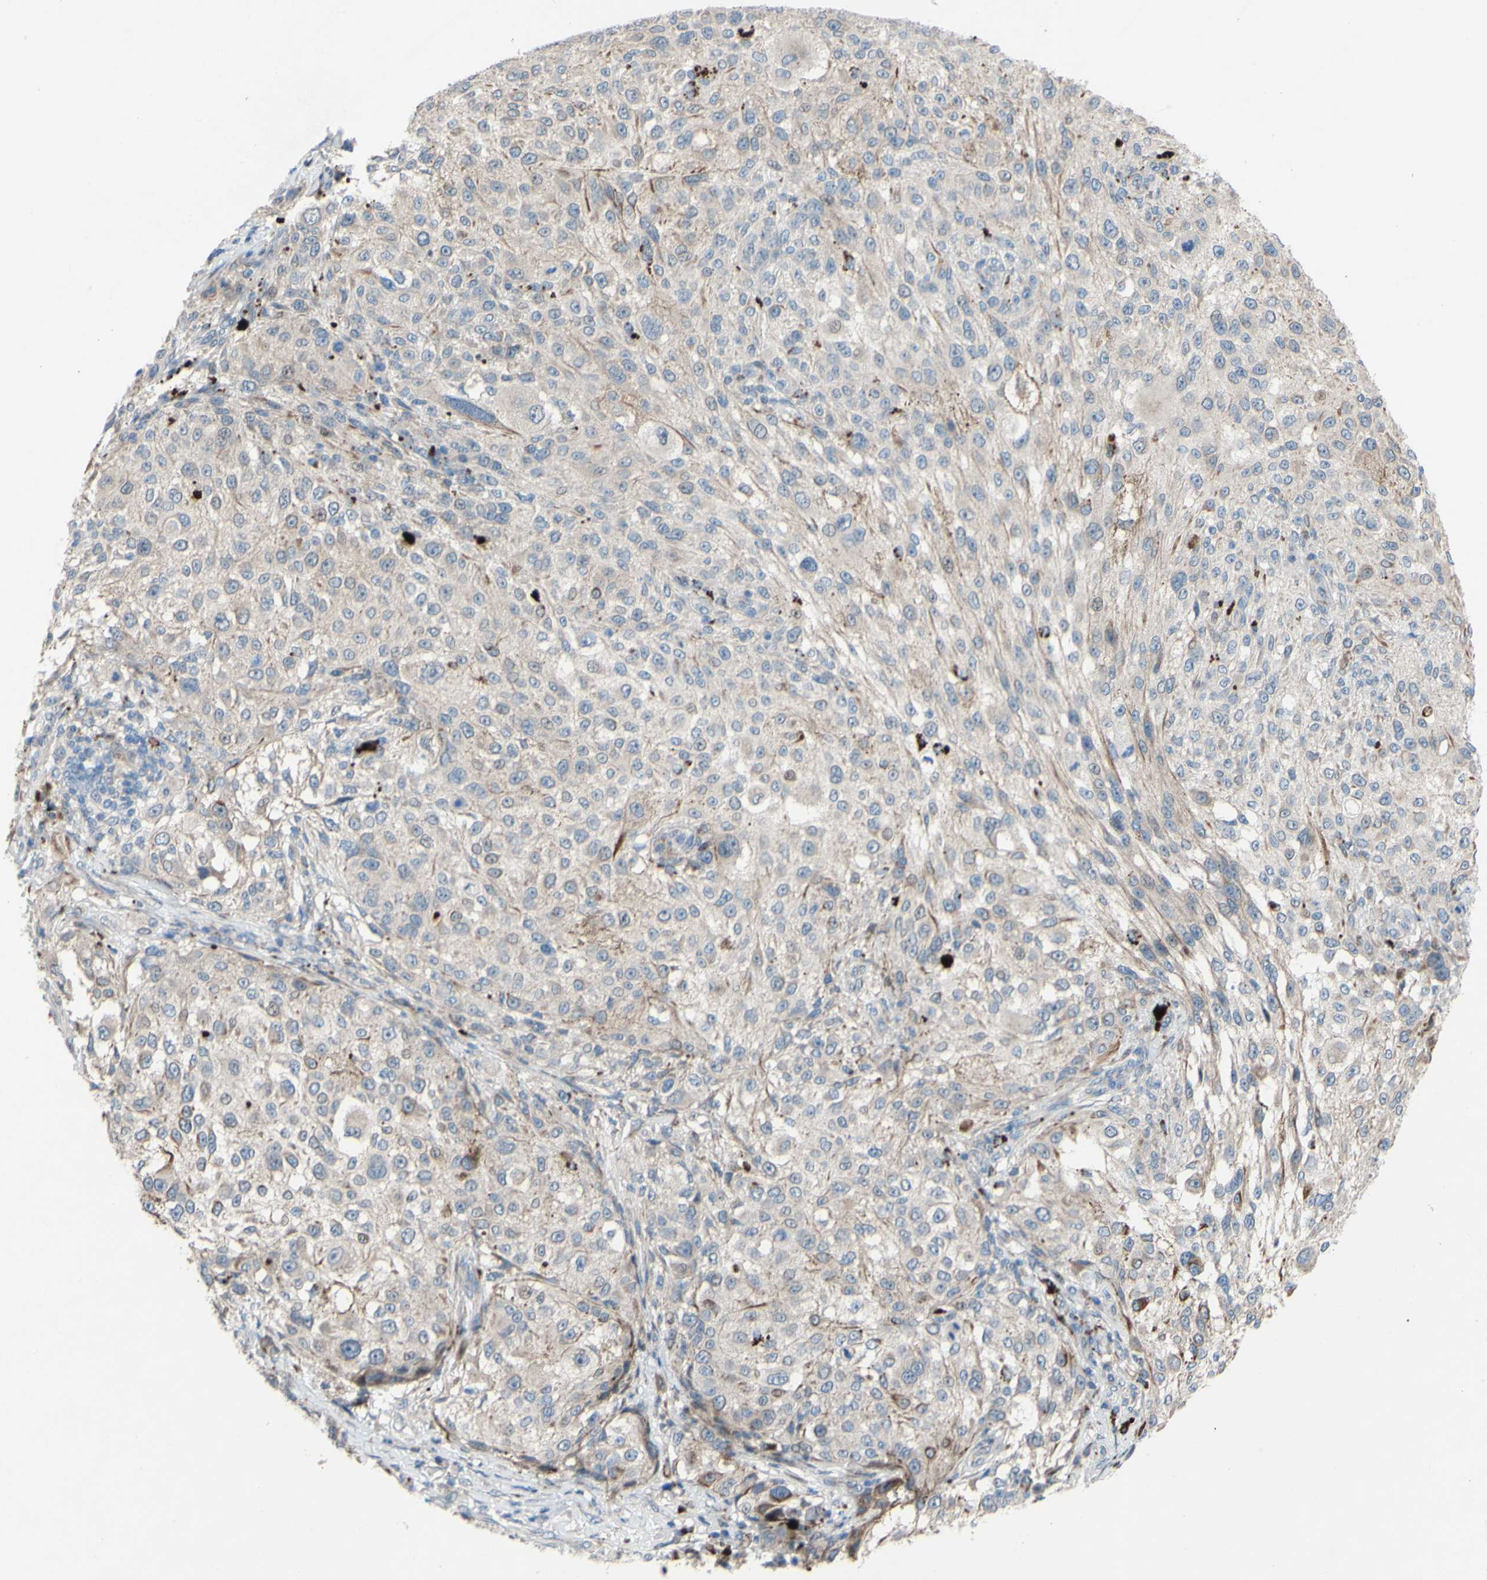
{"staining": {"intensity": "negative", "quantity": "none", "location": "none"}, "tissue": "melanoma", "cell_type": "Tumor cells", "image_type": "cancer", "snomed": [{"axis": "morphology", "description": "Necrosis, NOS"}, {"axis": "morphology", "description": "Malignant melanoma, NOS"}, {"axis": "topography", "description": "Skin"}], "caption": "DAB (3,3'-diaminobenzidine) immunohistochemical staining of melanoma demonstrates no significant staining in tumor cells.", "gene": "CDCP1", "patient": {"sex": "female", "age": 87}}